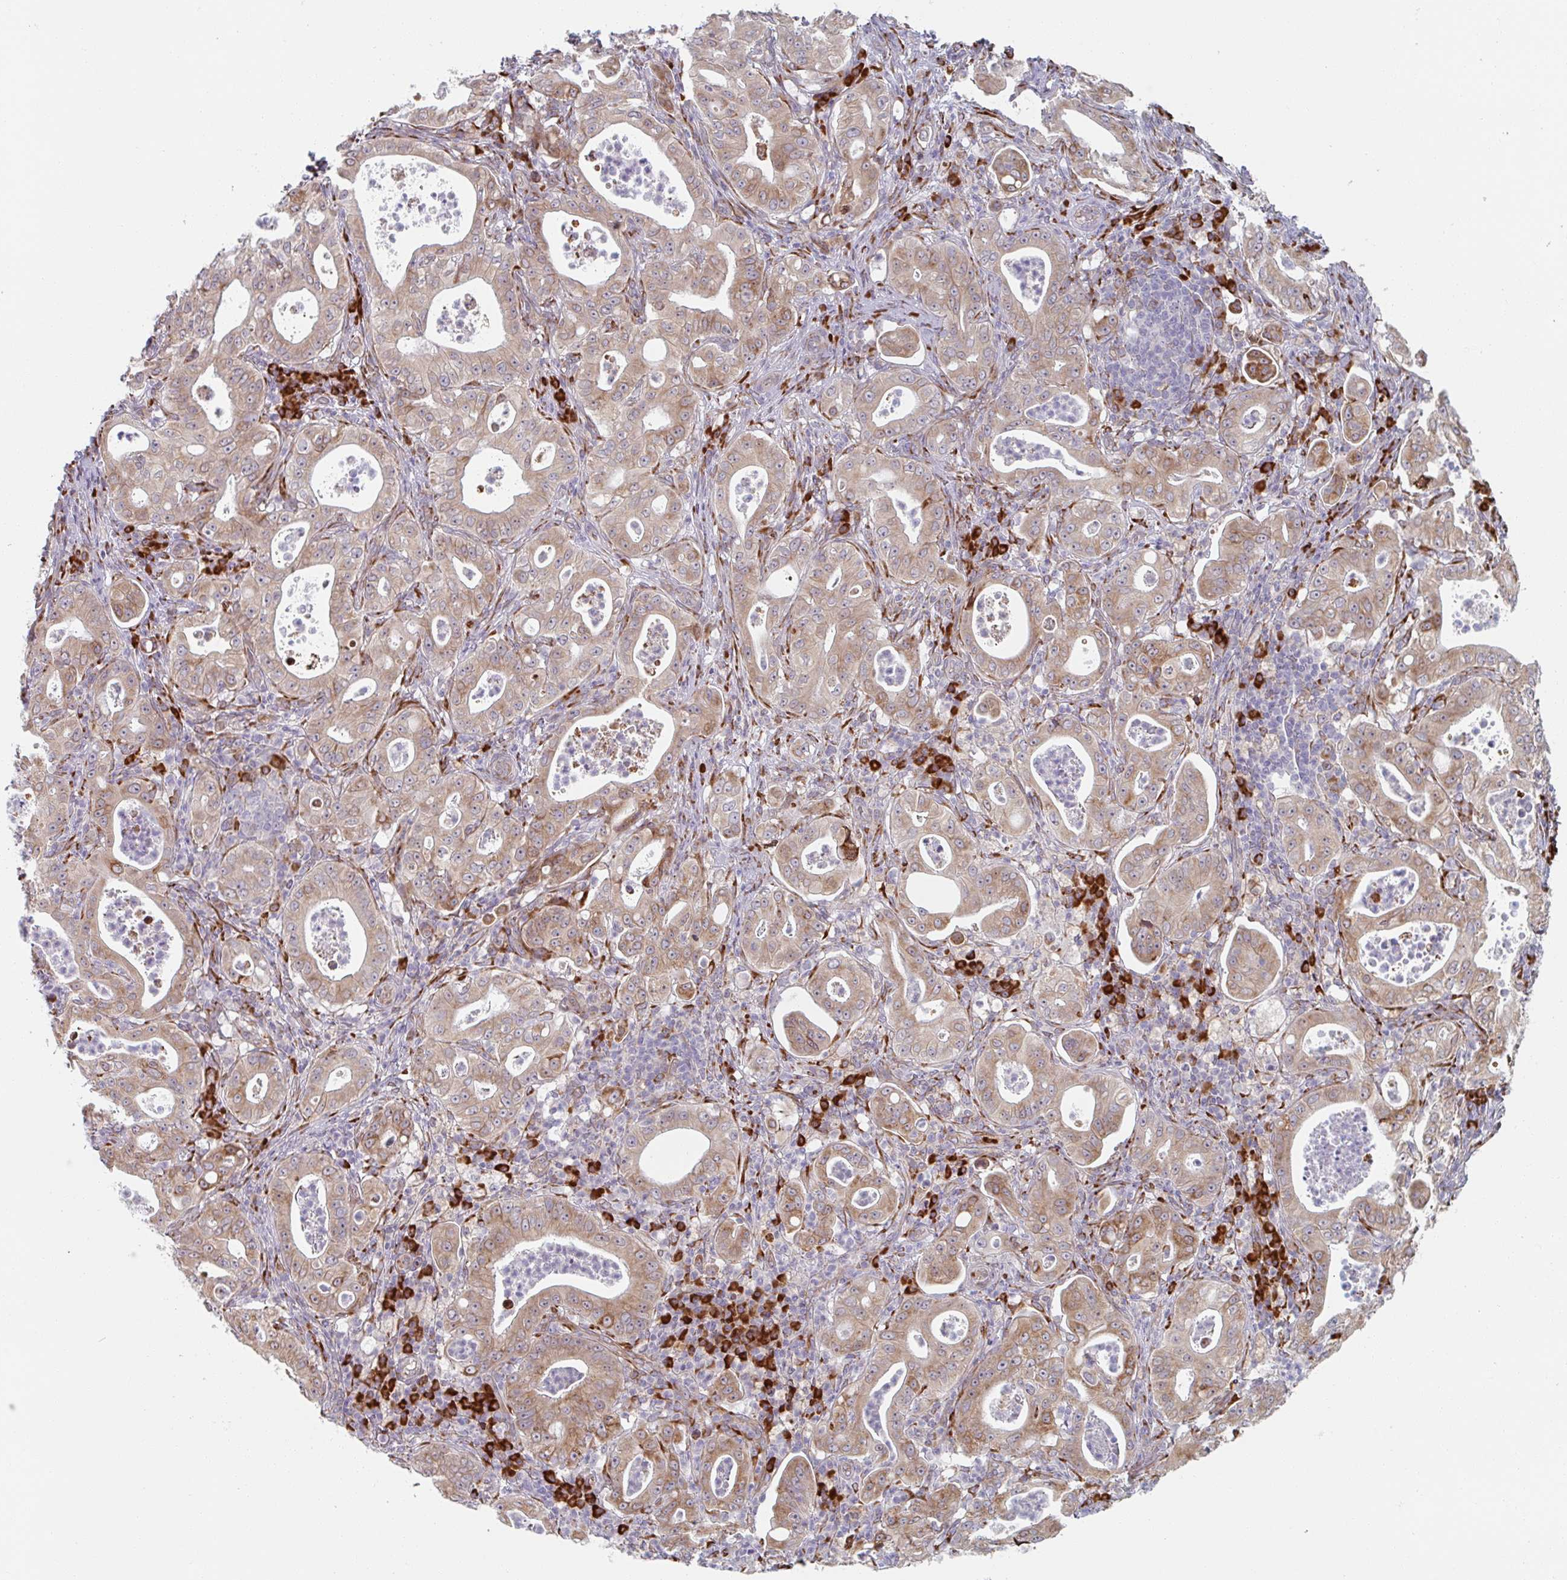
{"staining": {"intensity": "weak", "quantity": ">75%", "location": "cytoplasmic/membranous"}, "tissue": "pancreatic cancer", "cell_type": "Tumor cells", "image_type": "cancer", "snomed": [{"axis": "morphology", "description": "Adenocarcinoma, NOS"}, {"axis": "topography", "description": "Pancreas"}], "caption": "Pancreatic cancer stained with DAB immunohistochemistry (IHC) reveals low levels of weak cytoplasmic/membranous staining in about >75% of tumor cells.", "gene": "TRAPPC10", "patient": {"sex": "male", "age": 71}}